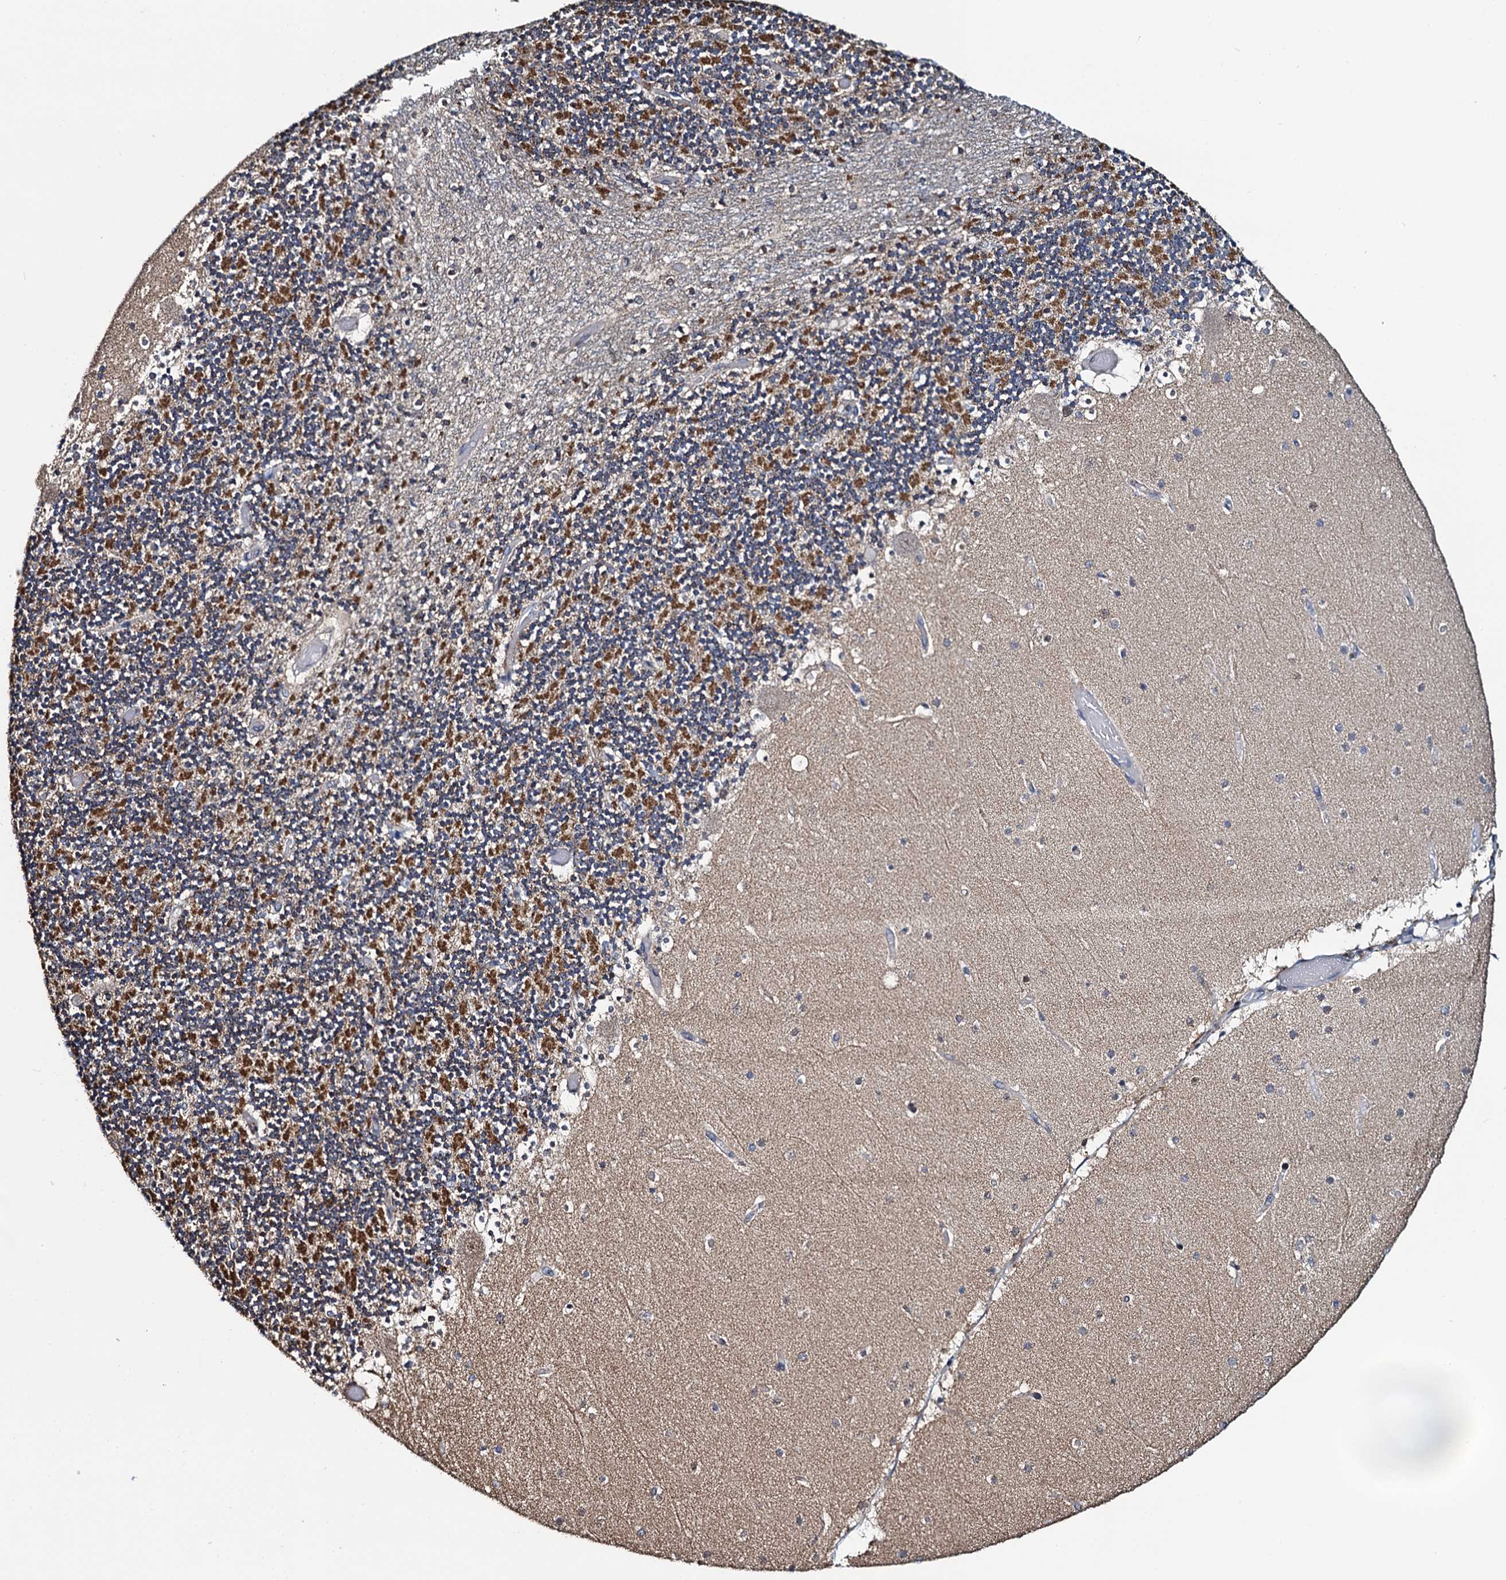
{"staining": {"intensity": "moderate", "quantity": "25%-75%", "location": "cytoplasmic/membranous"}, "tissue": "cerebellum", "cell_type": "Cells in granular layer", "image_type": "normal", "snomed": [{"axis": "morphology", "description": "Normal tissue, NOS"}, {"axis": "topography", "description": "Cerebellum"}], "caption": "Immunohistochemistry (IHC) (DAB) staining of normal human cerebellum demonstrates moderate cytoplasmic/membranous protein staining in about 25%-75% of cells in granular layer. The staining was performed using DAB to visualize the protein expression in brown, while the nuclei were stained in blue with hematoxylin (Magnification: 20x).", "gene": "CCDC102A", "patient": {"sex": "female", "age": 28}}